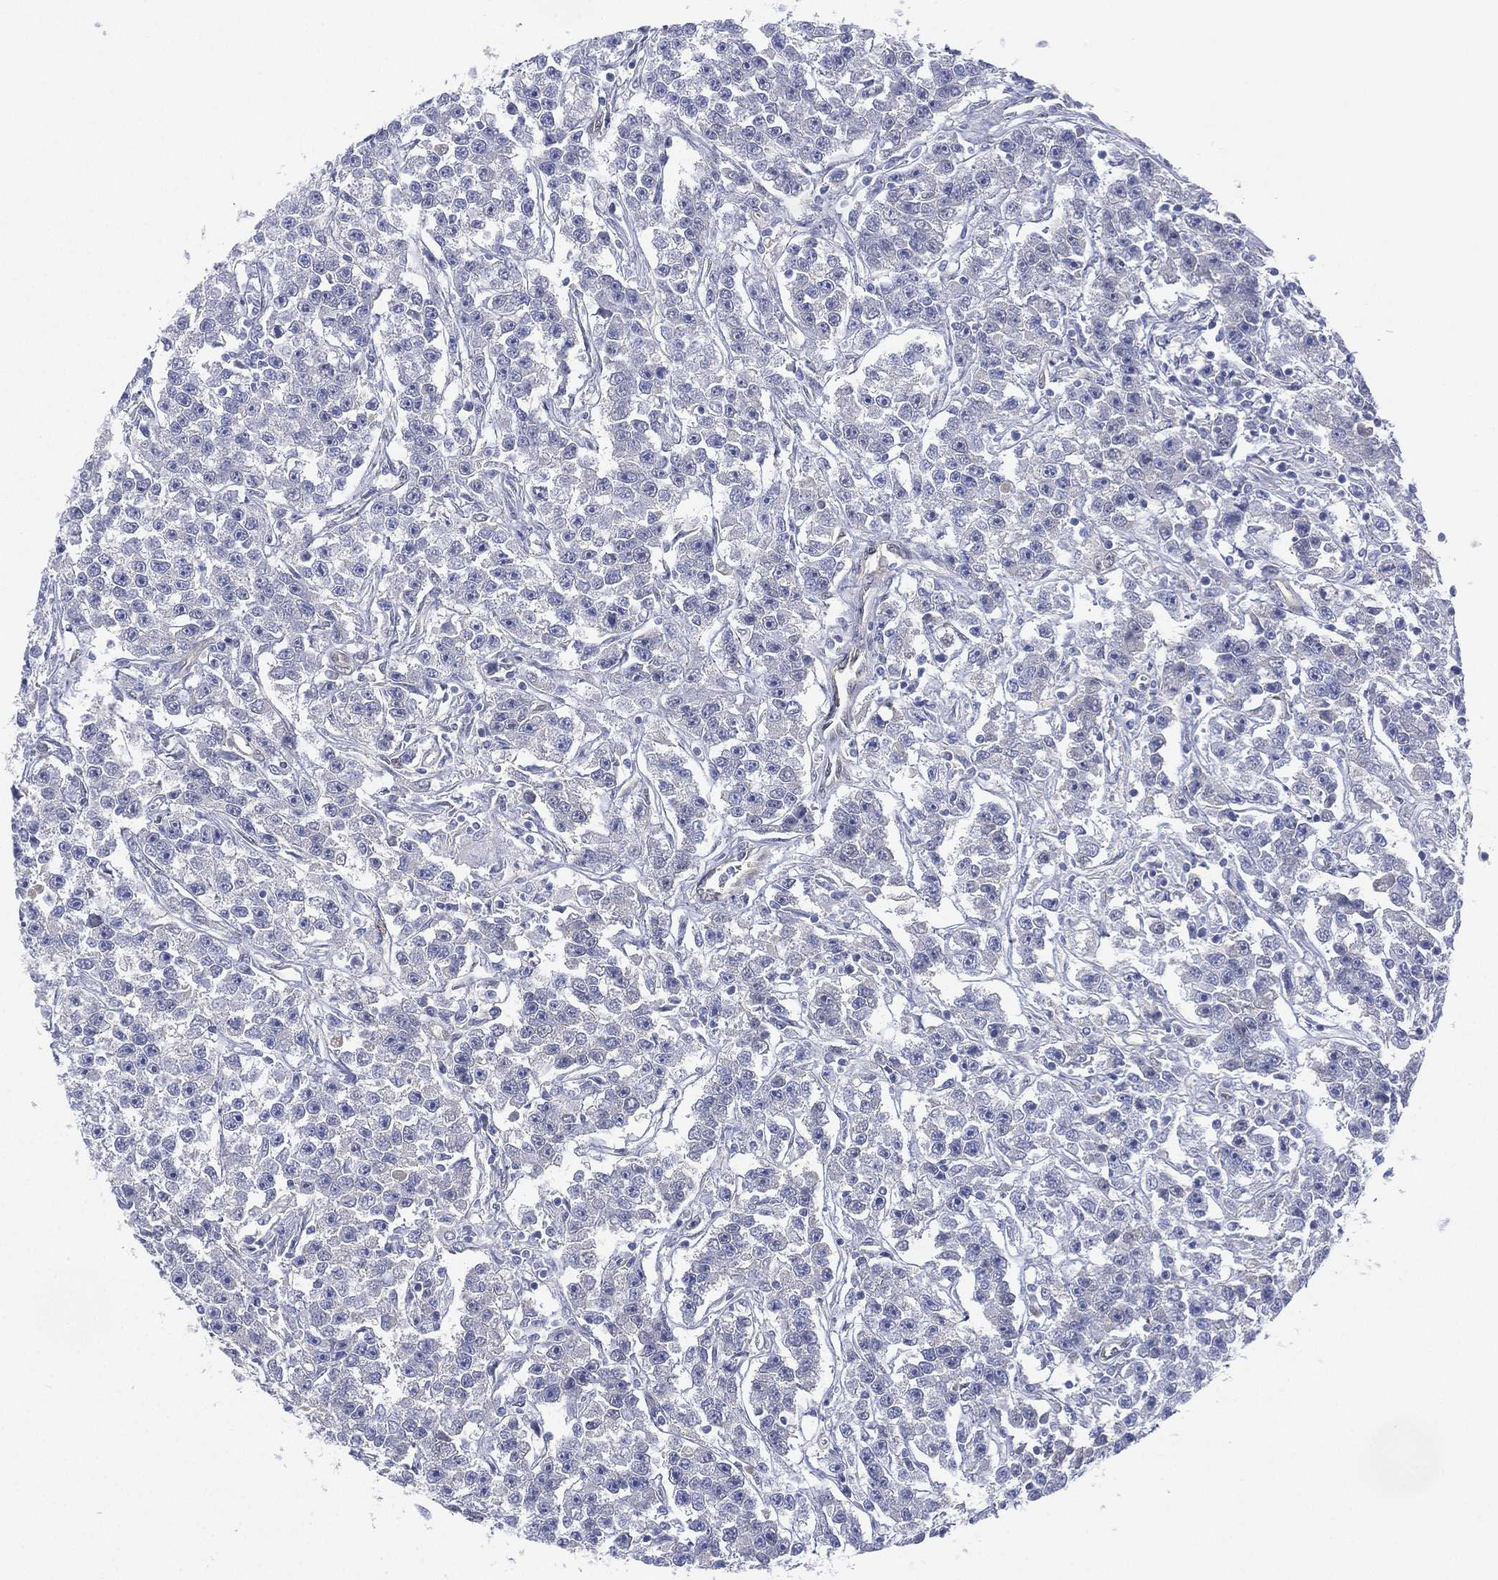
{"staining": {"intensity": "negative", "quantity": "none", "location": "none"}, "tissue": "testis cancer", "cell_type": "Tumor cells", "image_type": "cancer", "snomed": [{"axis": "morphology", "description": "Seminoma, NOS"}, {"axis": "topography", "description": "Testis"}], "caption": "The micrograph shows no significant positivity in tumor cells of testis cancer (seminoma).", "gene": "DDAH1", "patient": {"sex": "male", "age": 59}}